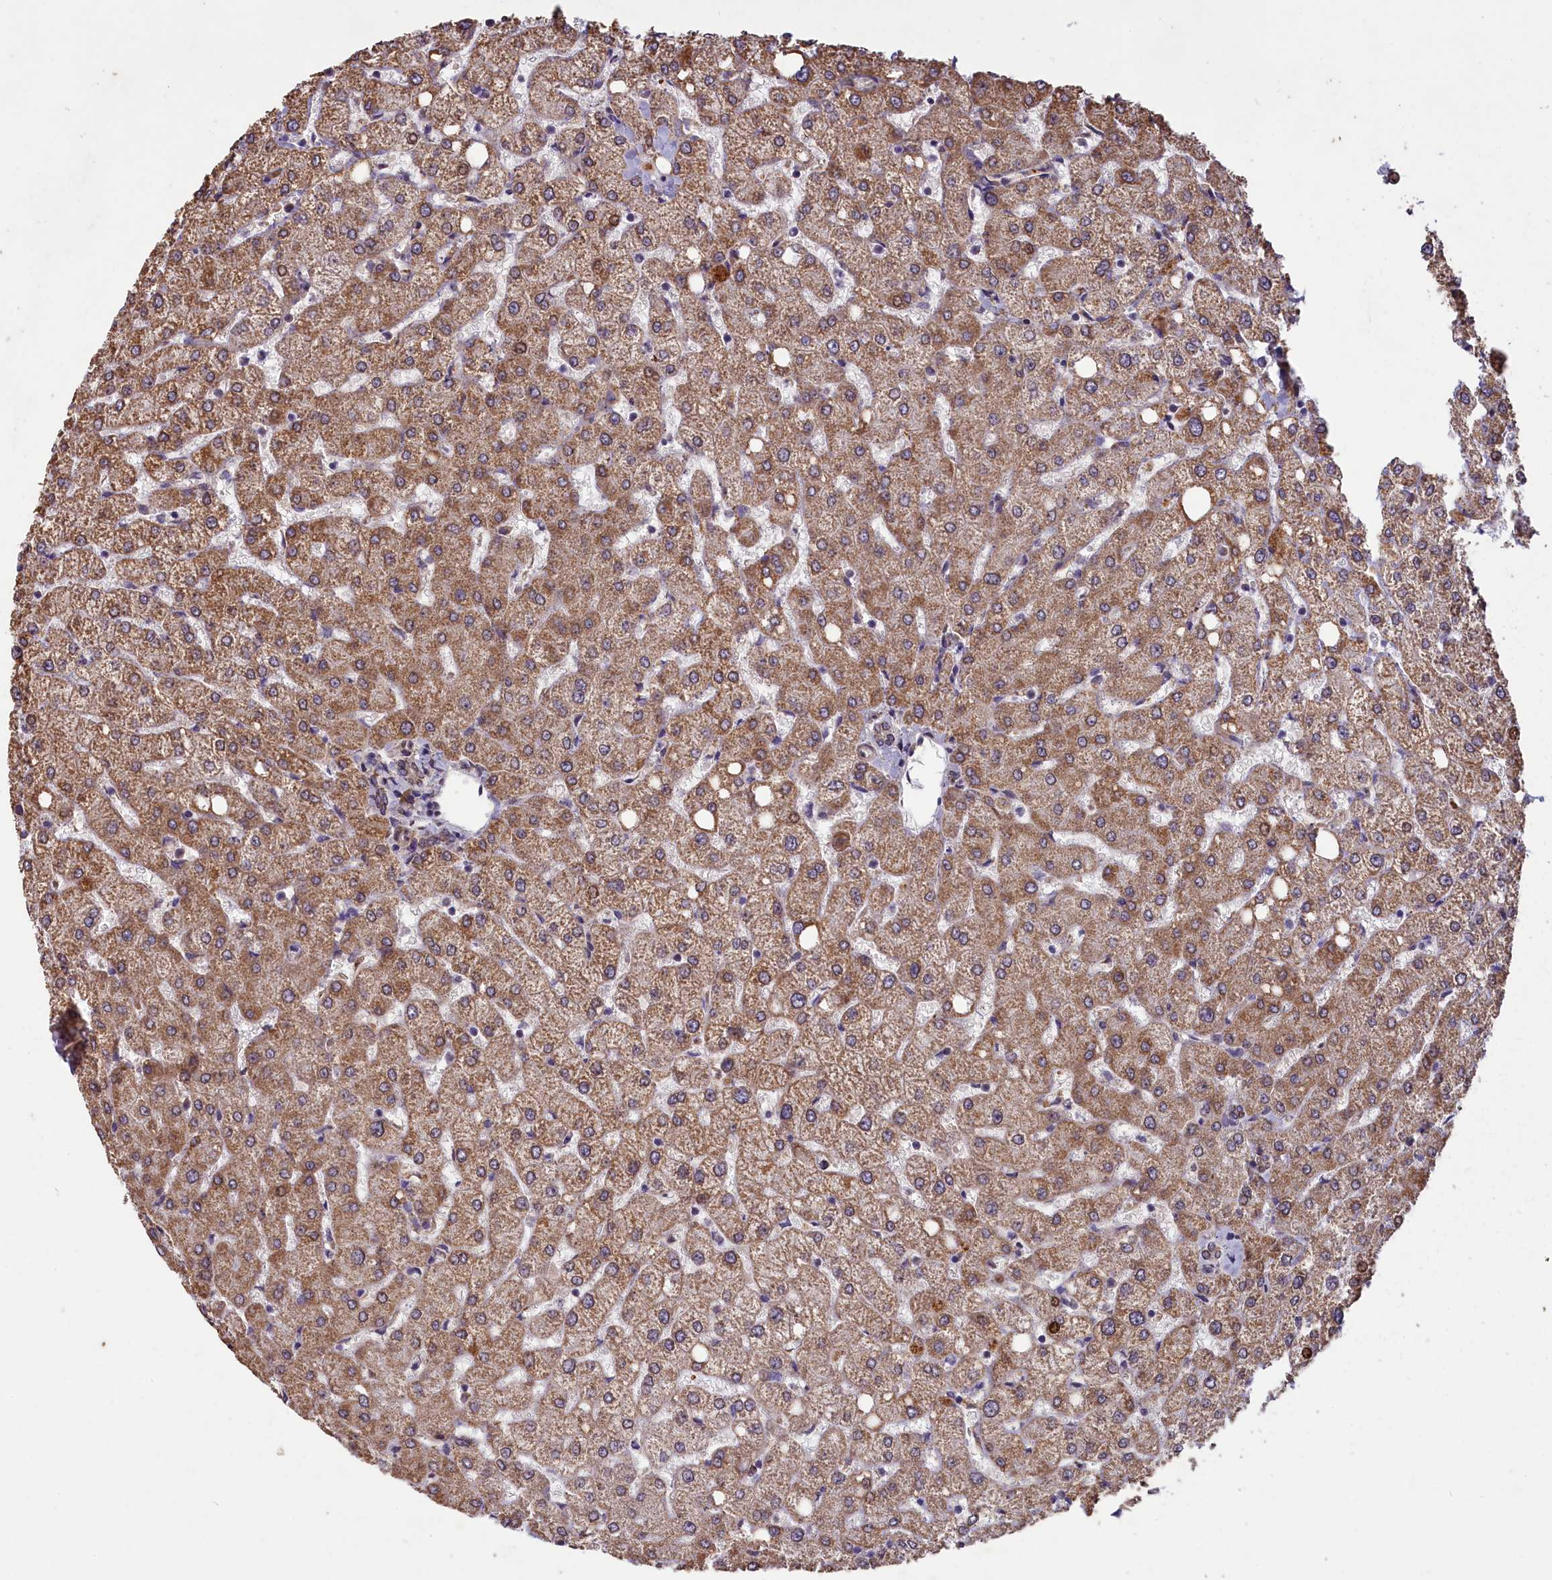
{"staining": {"intensity": "weak", "quantity": ">75%", "location": "cytoplasmic/membranous"}, "tissue": "liver", "cell_type": "Cholangiocytes", "image_type": "normal", "snomed": [{"axis": "morphology", "description": "Normal tissue, NOS"}, {"axis": "topography", "description": "Liver"}], "caption": "Normal liver displays weak cytoplasmic/membranous positivity in about >75% of cholangiocytes, visualized by immunohistochemistry.", "gene": "ACAD8", "patient": {"sex": "female", "age": 54}}